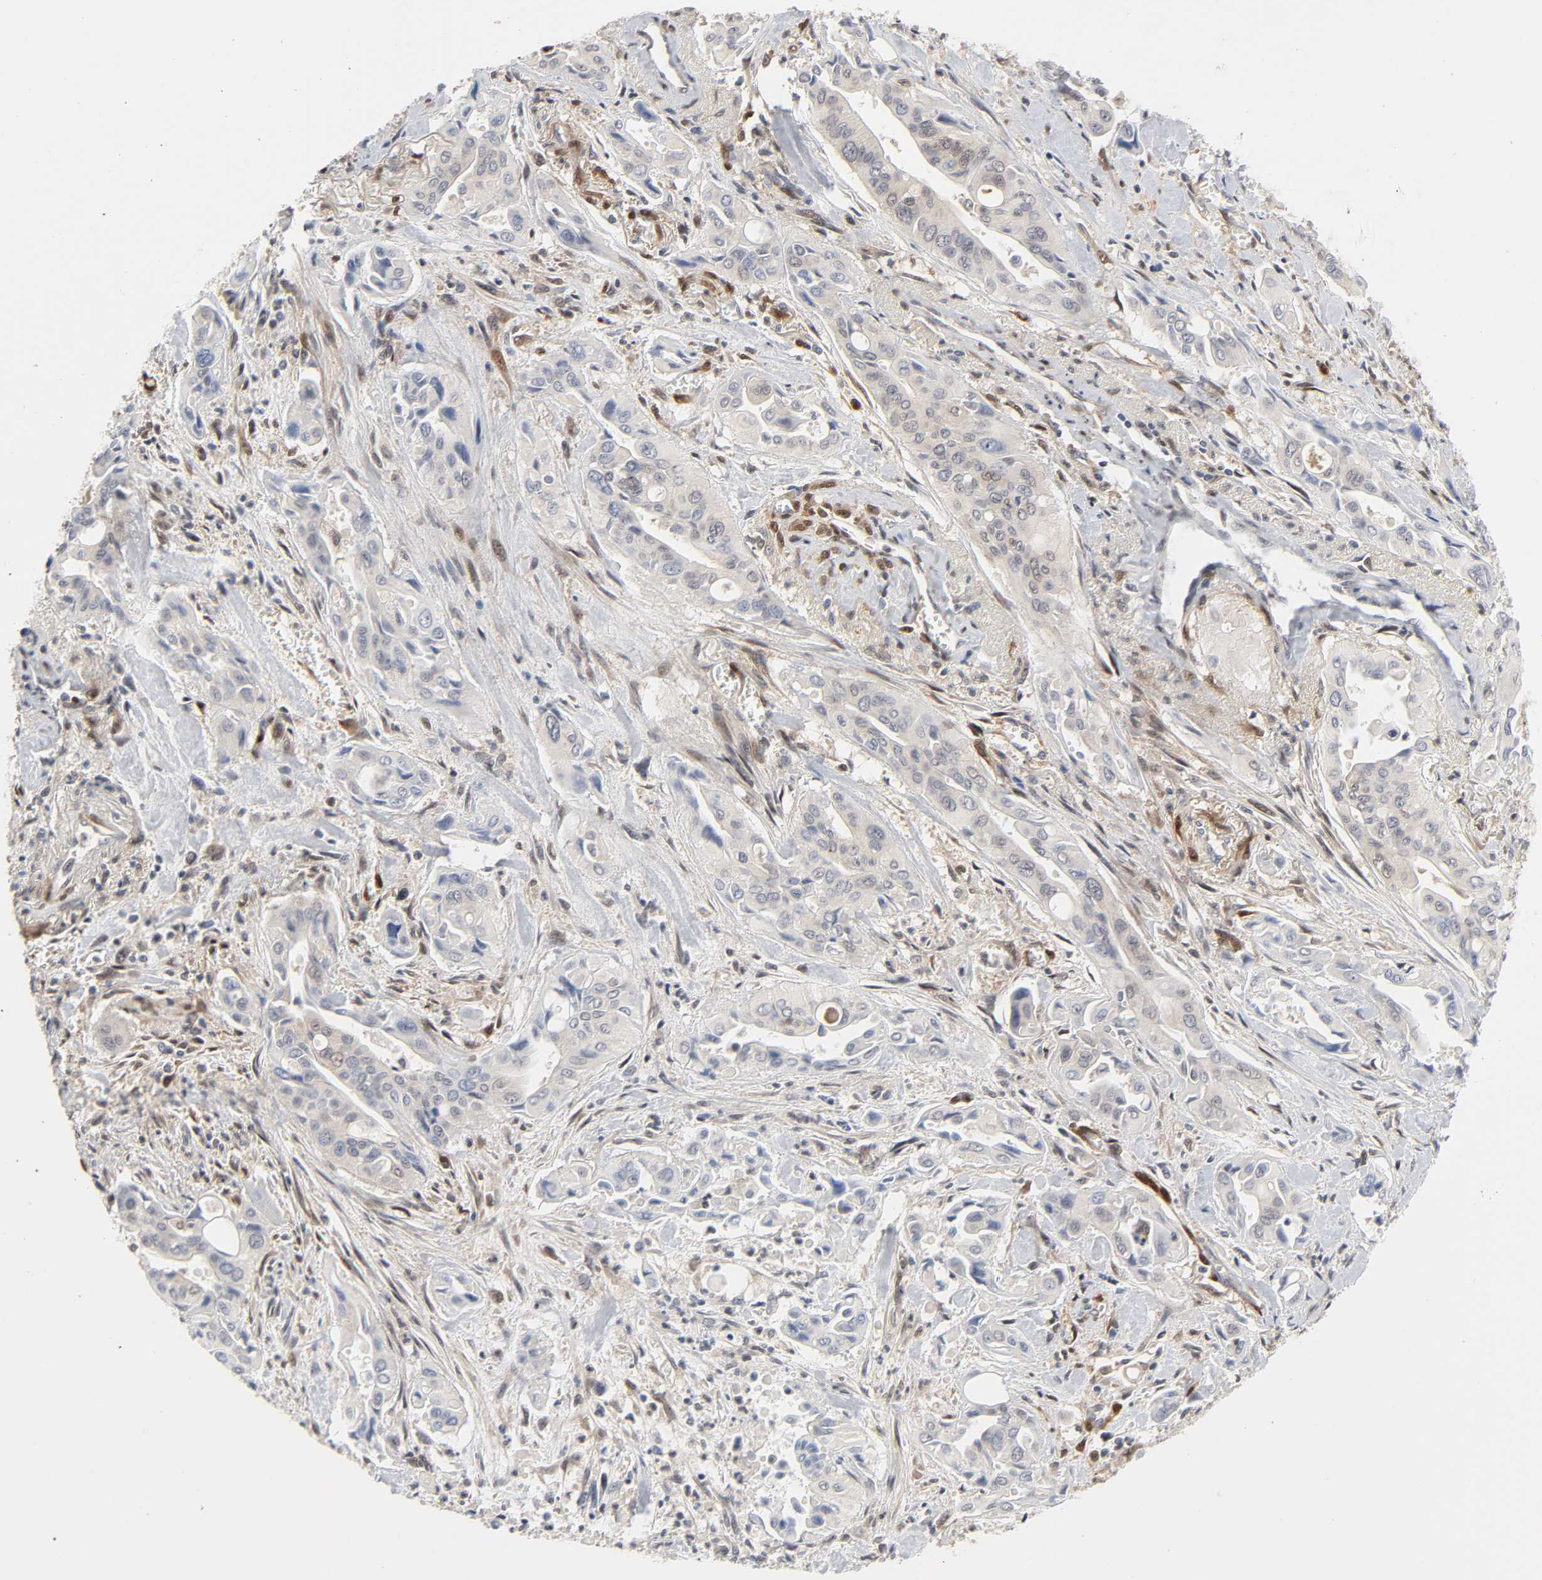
{"staining": {"intensity": "negative", "quantity": "none", "location": "none"}, "tissue": "pancreatic cancer", "cell_type": "Tumor cells", "image_type": "cancer", "snomed": [{"axis": "morphology", "description": "Adenocarcinoma, NOS"}, {"axis": "topography", "description": "Pancreas"}], "caption": "The image reveals no significant expression in tumor cells of pancreatic cancer (adenocarcinoma).", "gene": "PTEN", "patient": {"sex": "male", "age": 77}}